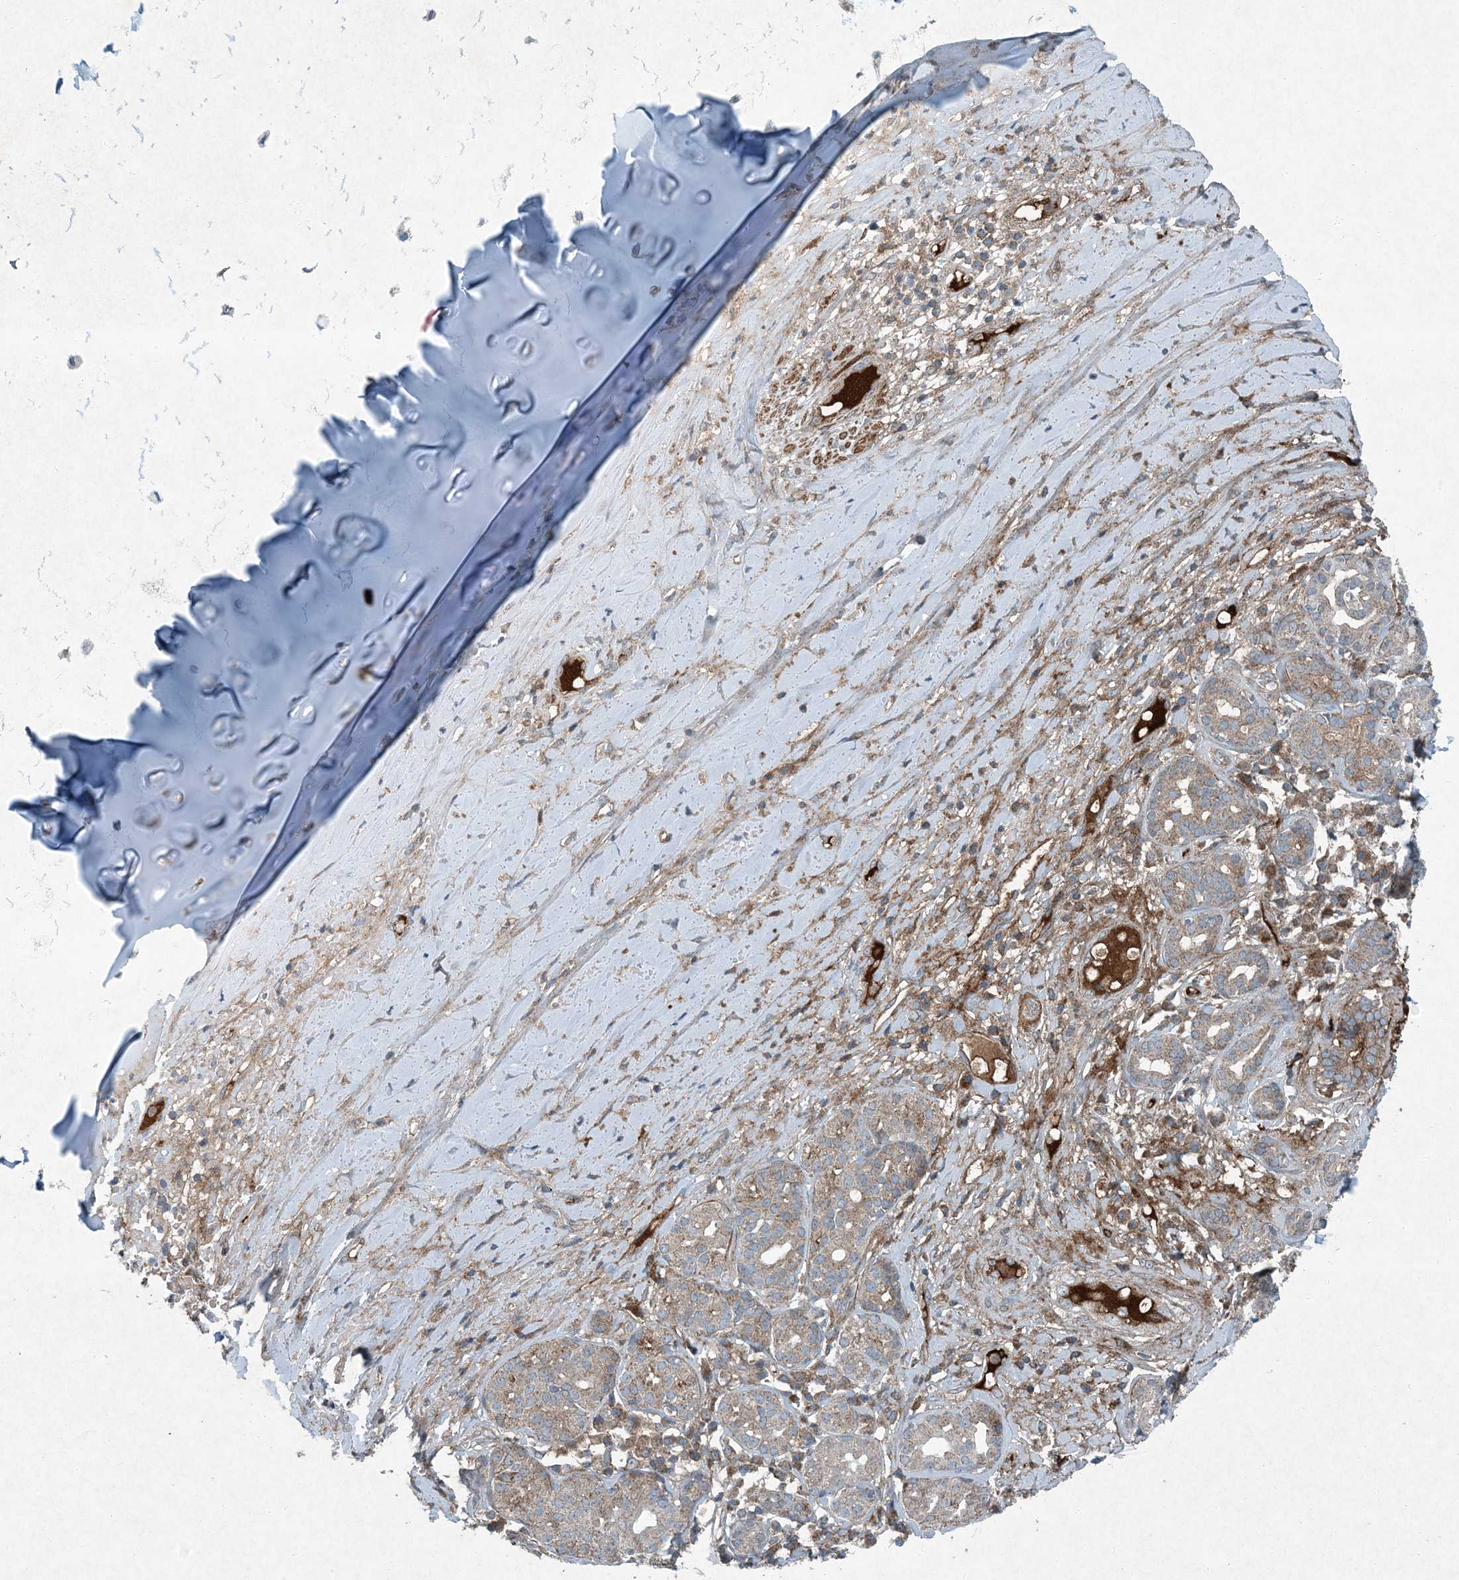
{"staining": {"intensity": "moderate", "quantity": "25%-75%", "location": "cytoplasmic/membranous"}, "tissue": "adipose tissue", "cell_type": "Adipocytes", "image_type": "normal", "snomed": [{"axis": "morphology", "description": "Normal tissue, NOS"}, {"axis": "morphology", "description": "Basal cell carcinoma"}, {"axis": "topography", "description": "Cartilage tissue"}, {"axis": "topography", "description": "Nasopharynx"}, {"axis": "topography", "description": "Oral tissue"}], "caption": "Protein staining of benign adipose tissue exhibits moderate cytoplasmic/membranous staining in about 25%-75% of adipocytes. The staining was performed using DAB to visualize the protein expression in brown, while the nuclei were stained in blue with hematoxylin (Magnification: 20x).", "gene": "APOM", "patient": {"sex": "female", "age": 77}}